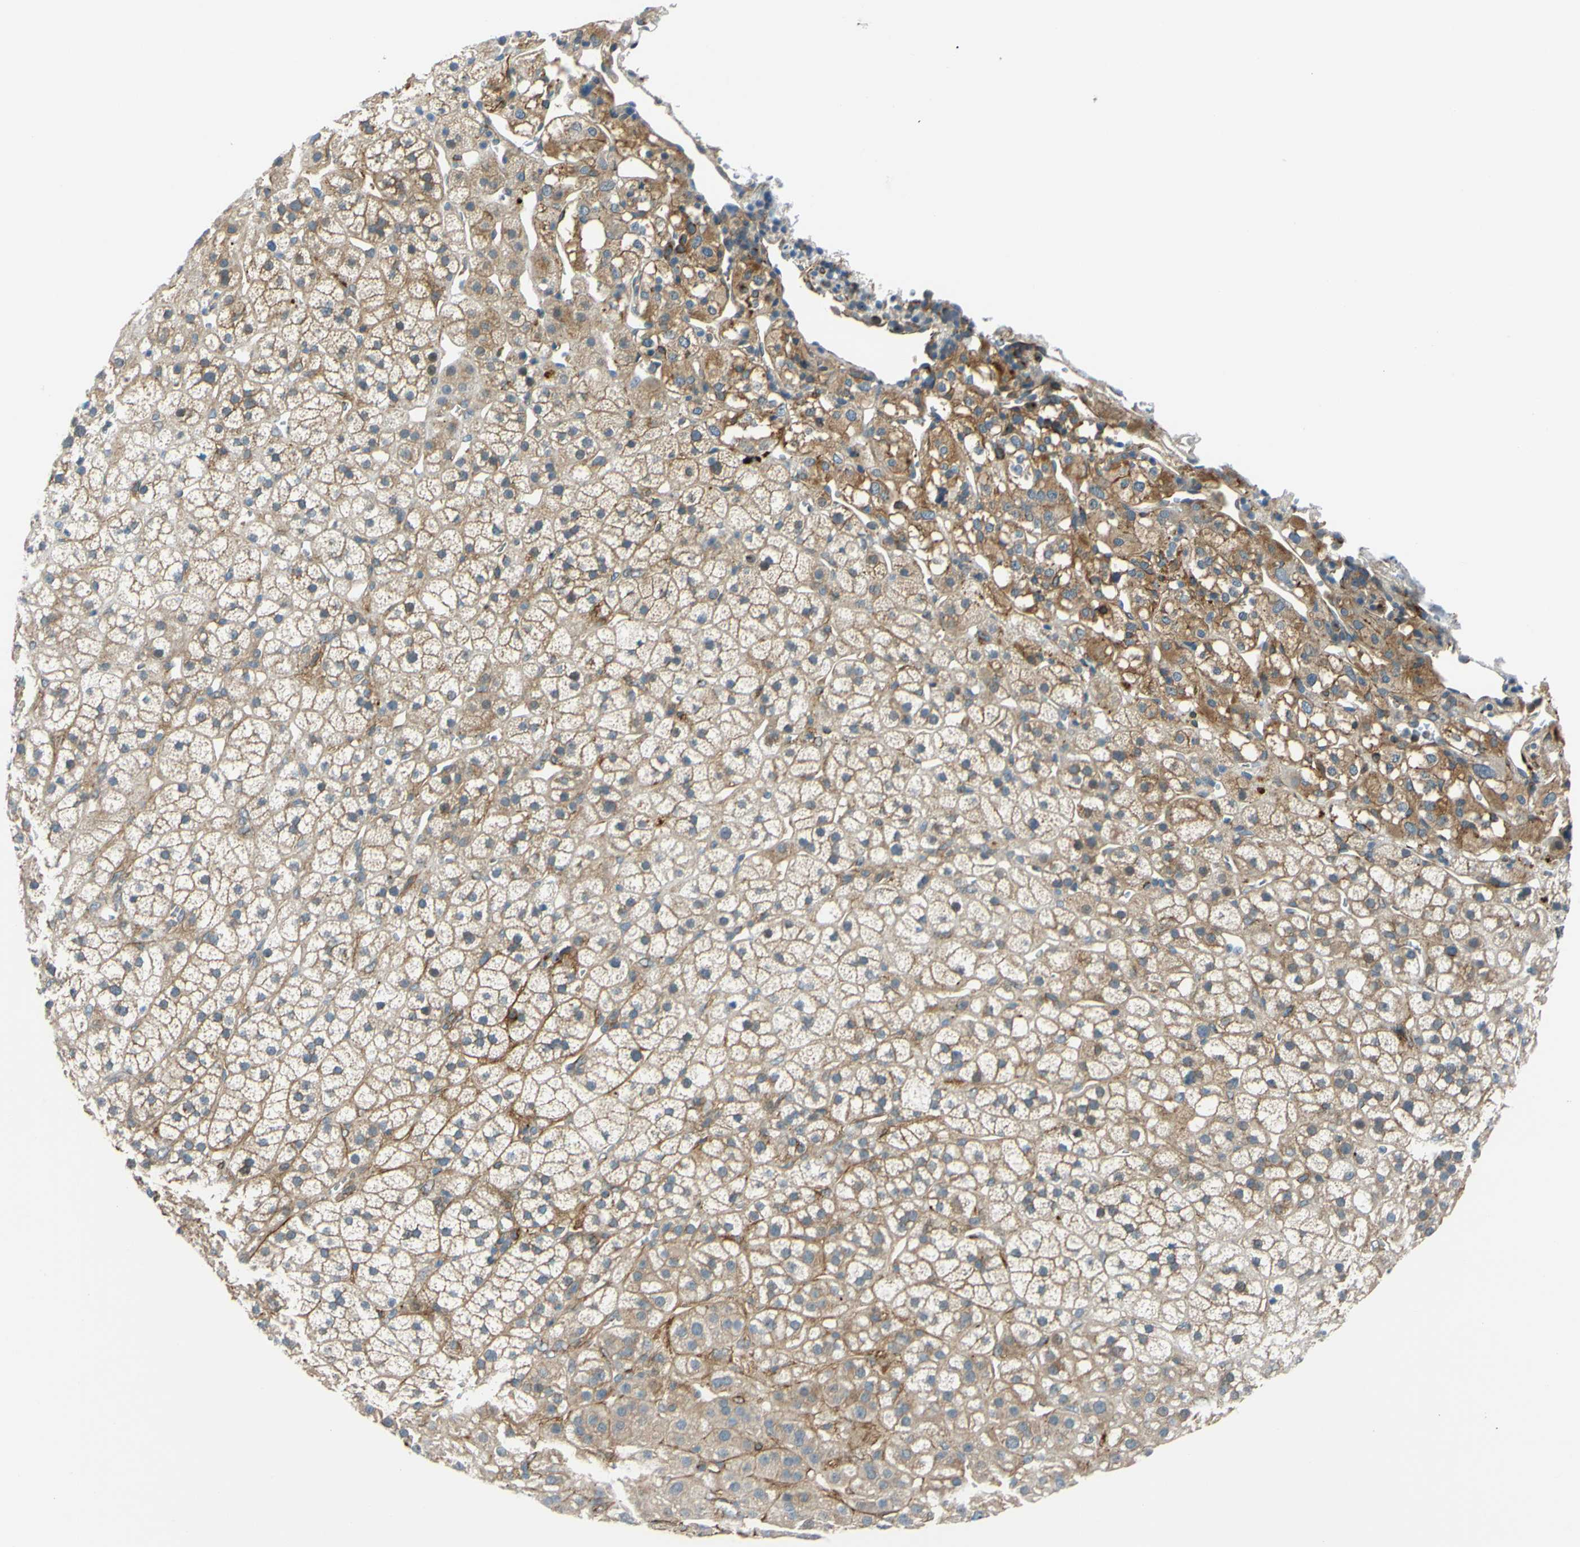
{"staining": {"intensity": "moderate", "quantity": ">75%", "location": "cytoplasmic/membranous"}, "tissue": "adrenal gland", "cell_type": "Glandular cells", "image_type": "normal", "snomed": [{"axis": "morphology", "description": "Normal tissue, NOS"}, {"axis": "topography", "description": "Adrenal gland"}], "caption": "An immunohistochemistry (IHC) histopathology image of benign tissue is shown. Protein staining in brown highlights moderate cytoplasmic/membranous positivity in adrenal gland within glandular cells.", "gene": "ARHGAP1", "patient": {"sex": "male", "age": 56}}